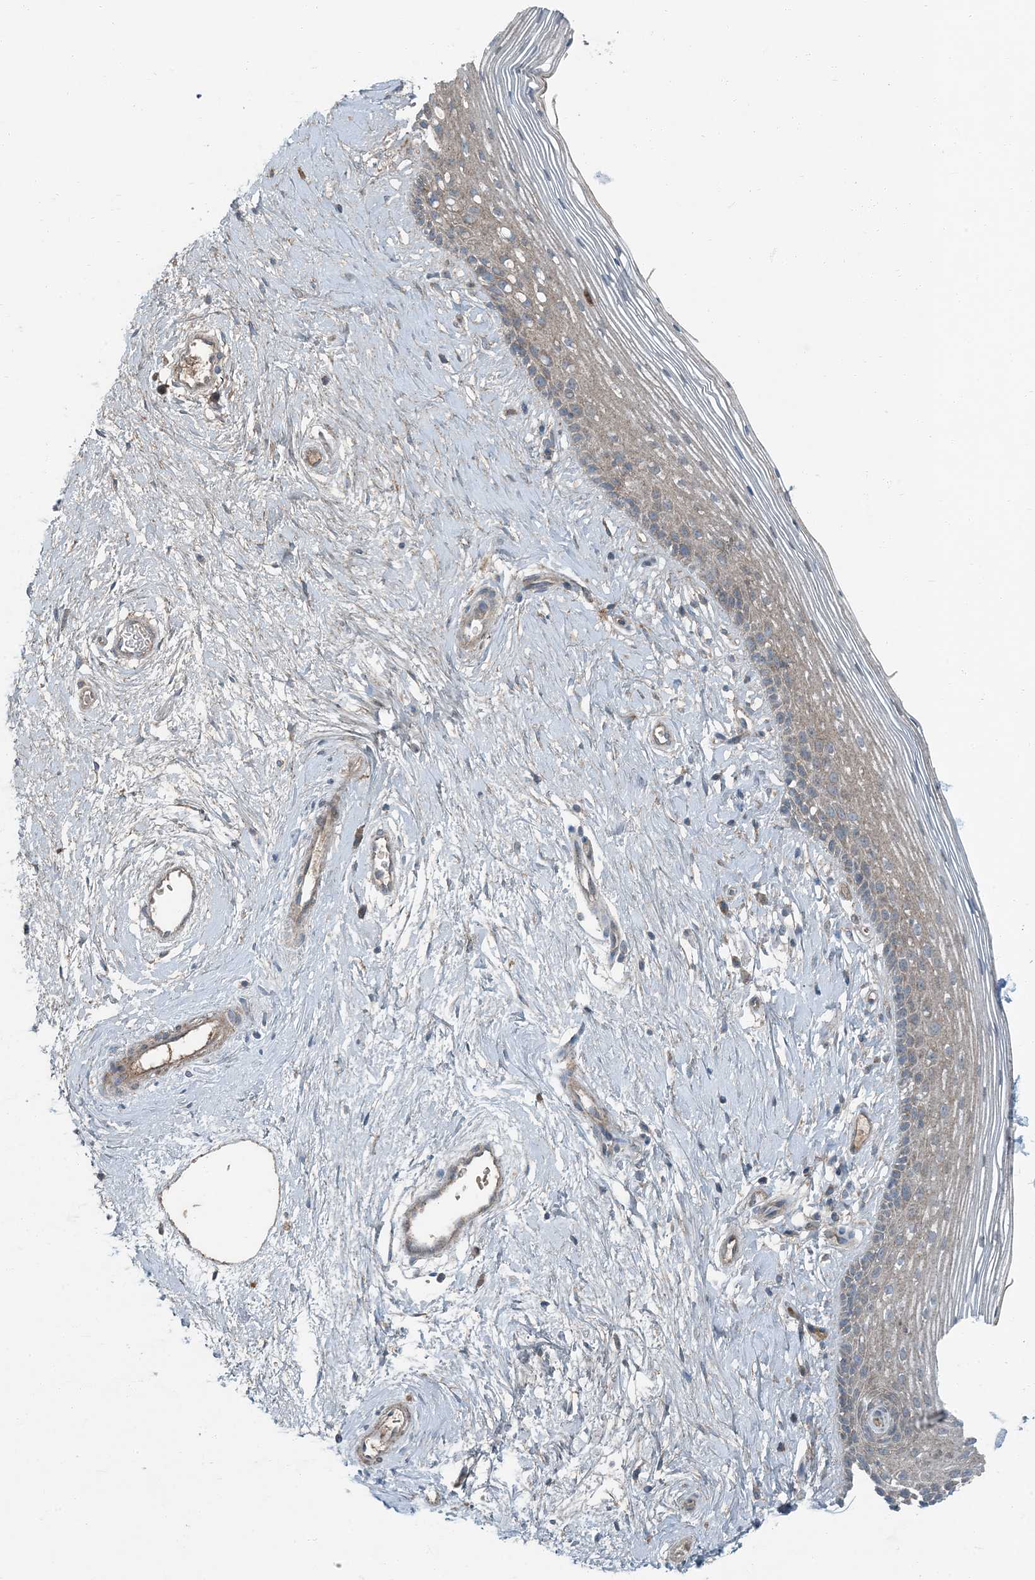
{"staining": {"intensity": "weak", "quantity": "25%-75%", "location": "cytoplasmic/membranous"}, "tissue": "vagina", "cell_type": "Squamous epithelial cells", "image_type": "normal", "snomed": [{"axis": "morphology", "description": "Normal tissue, NOS"}, {"axis": "topography", "description": "Vagina"}], "caption": "A brown stain shows weak cytoplasmic/membranous expression of a protein in squamous epithelial cells of unremarkable human vagina. (DAB = brown stain, brightfield microscopy at high magnification).", "gene": "APOM", "patient": {"sex": "female", "age": 46}}